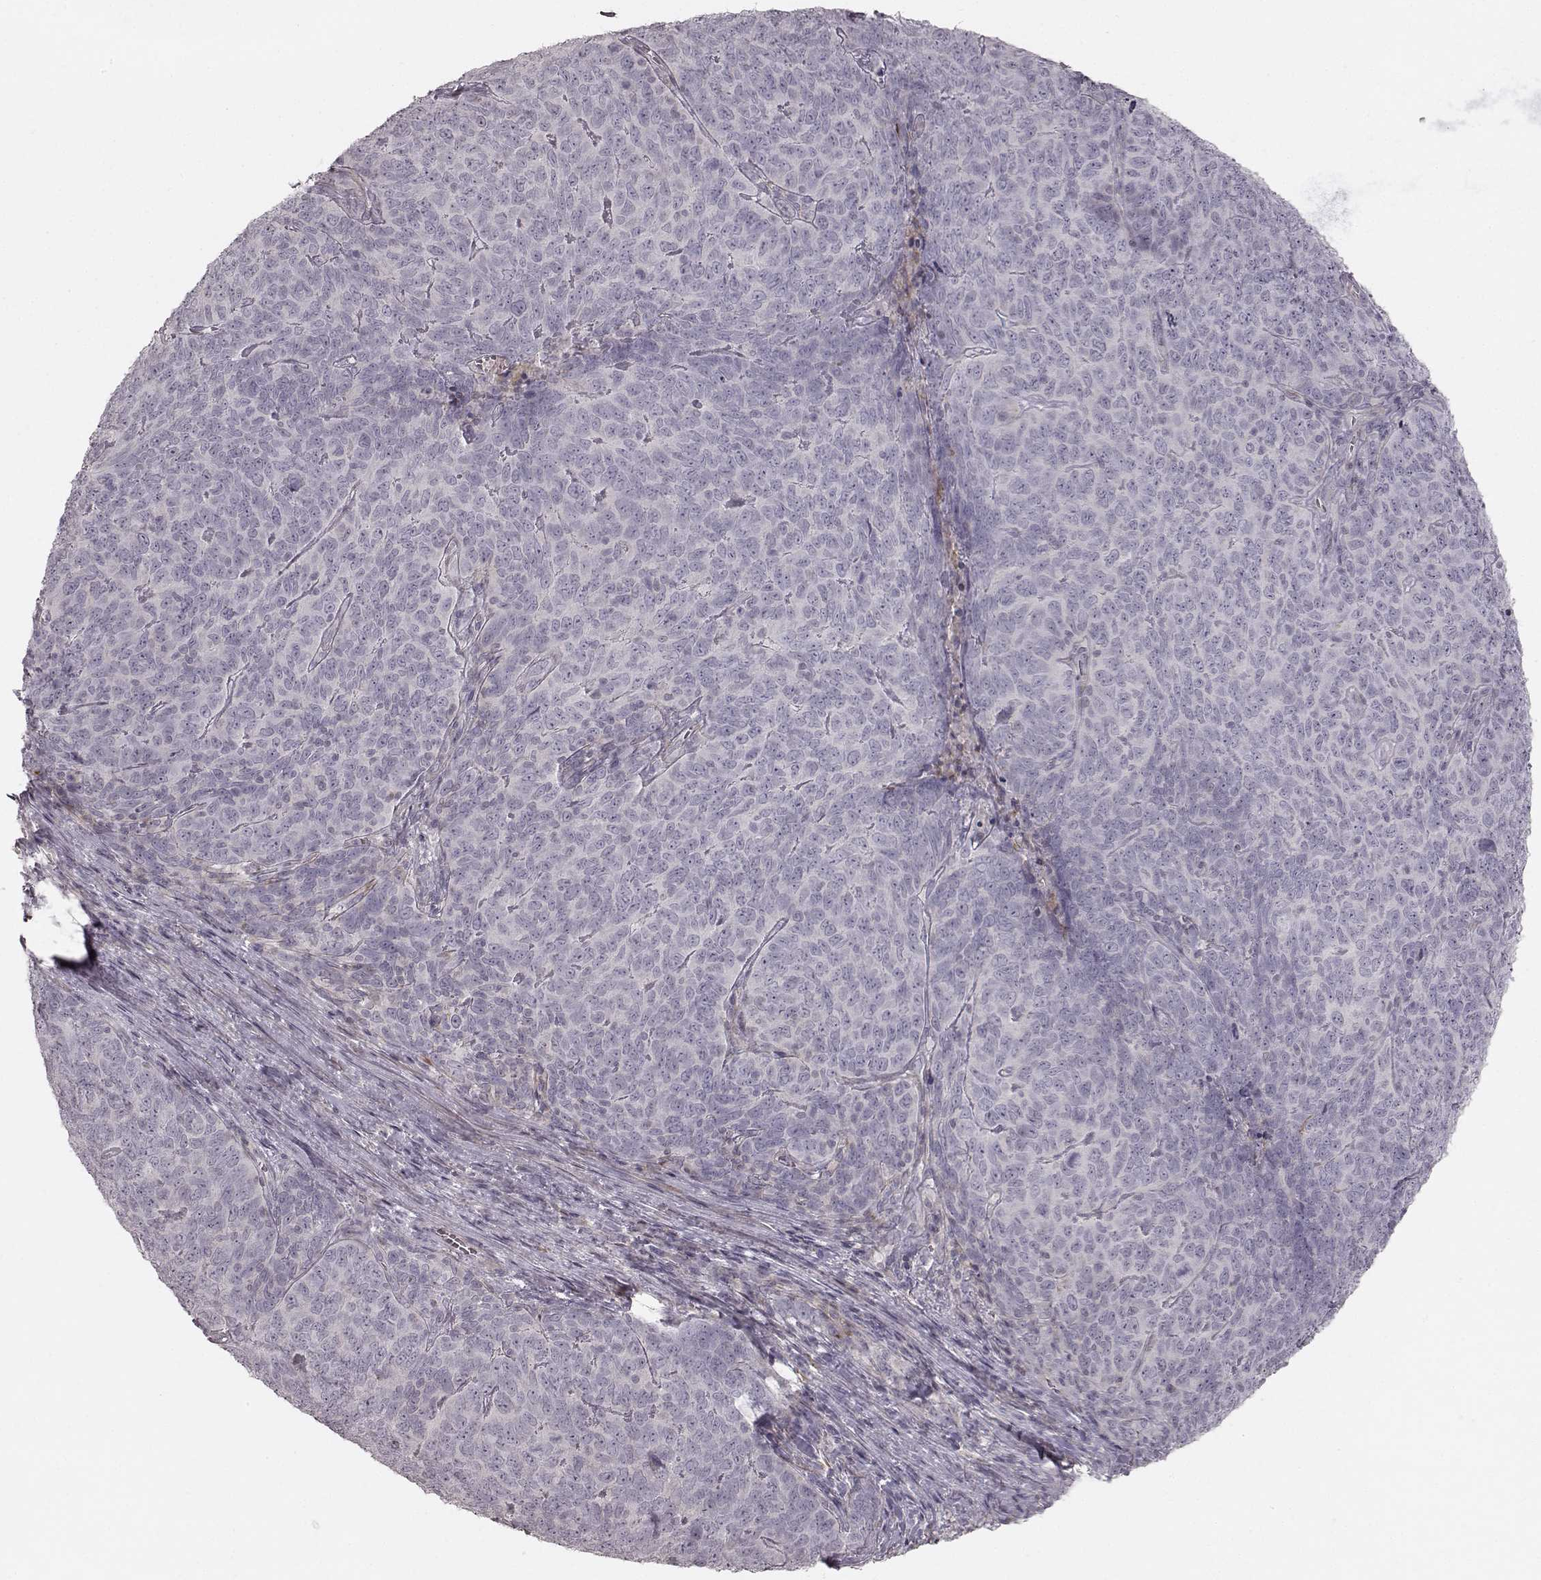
{"staining": {"intensity": "negative", "quantity": "none", "location": "none"}, "tissue": "skin cancer", "cell_type": "Tumor cells", "image_type": "cancer", "snomed": [{"axis": "morphology", "description": "Squamous cell carcinoma, NOS"}, {"axis": "topography", "description": "Skin"}, {"axis": "topography", "description": "Anal"}], "caption": "Image shows no significant protein positivity in tumor cells of squamous cell carcinoma (skin).", "gene": "PRLHR", "patient": {"sex": "female", "age": 51}}